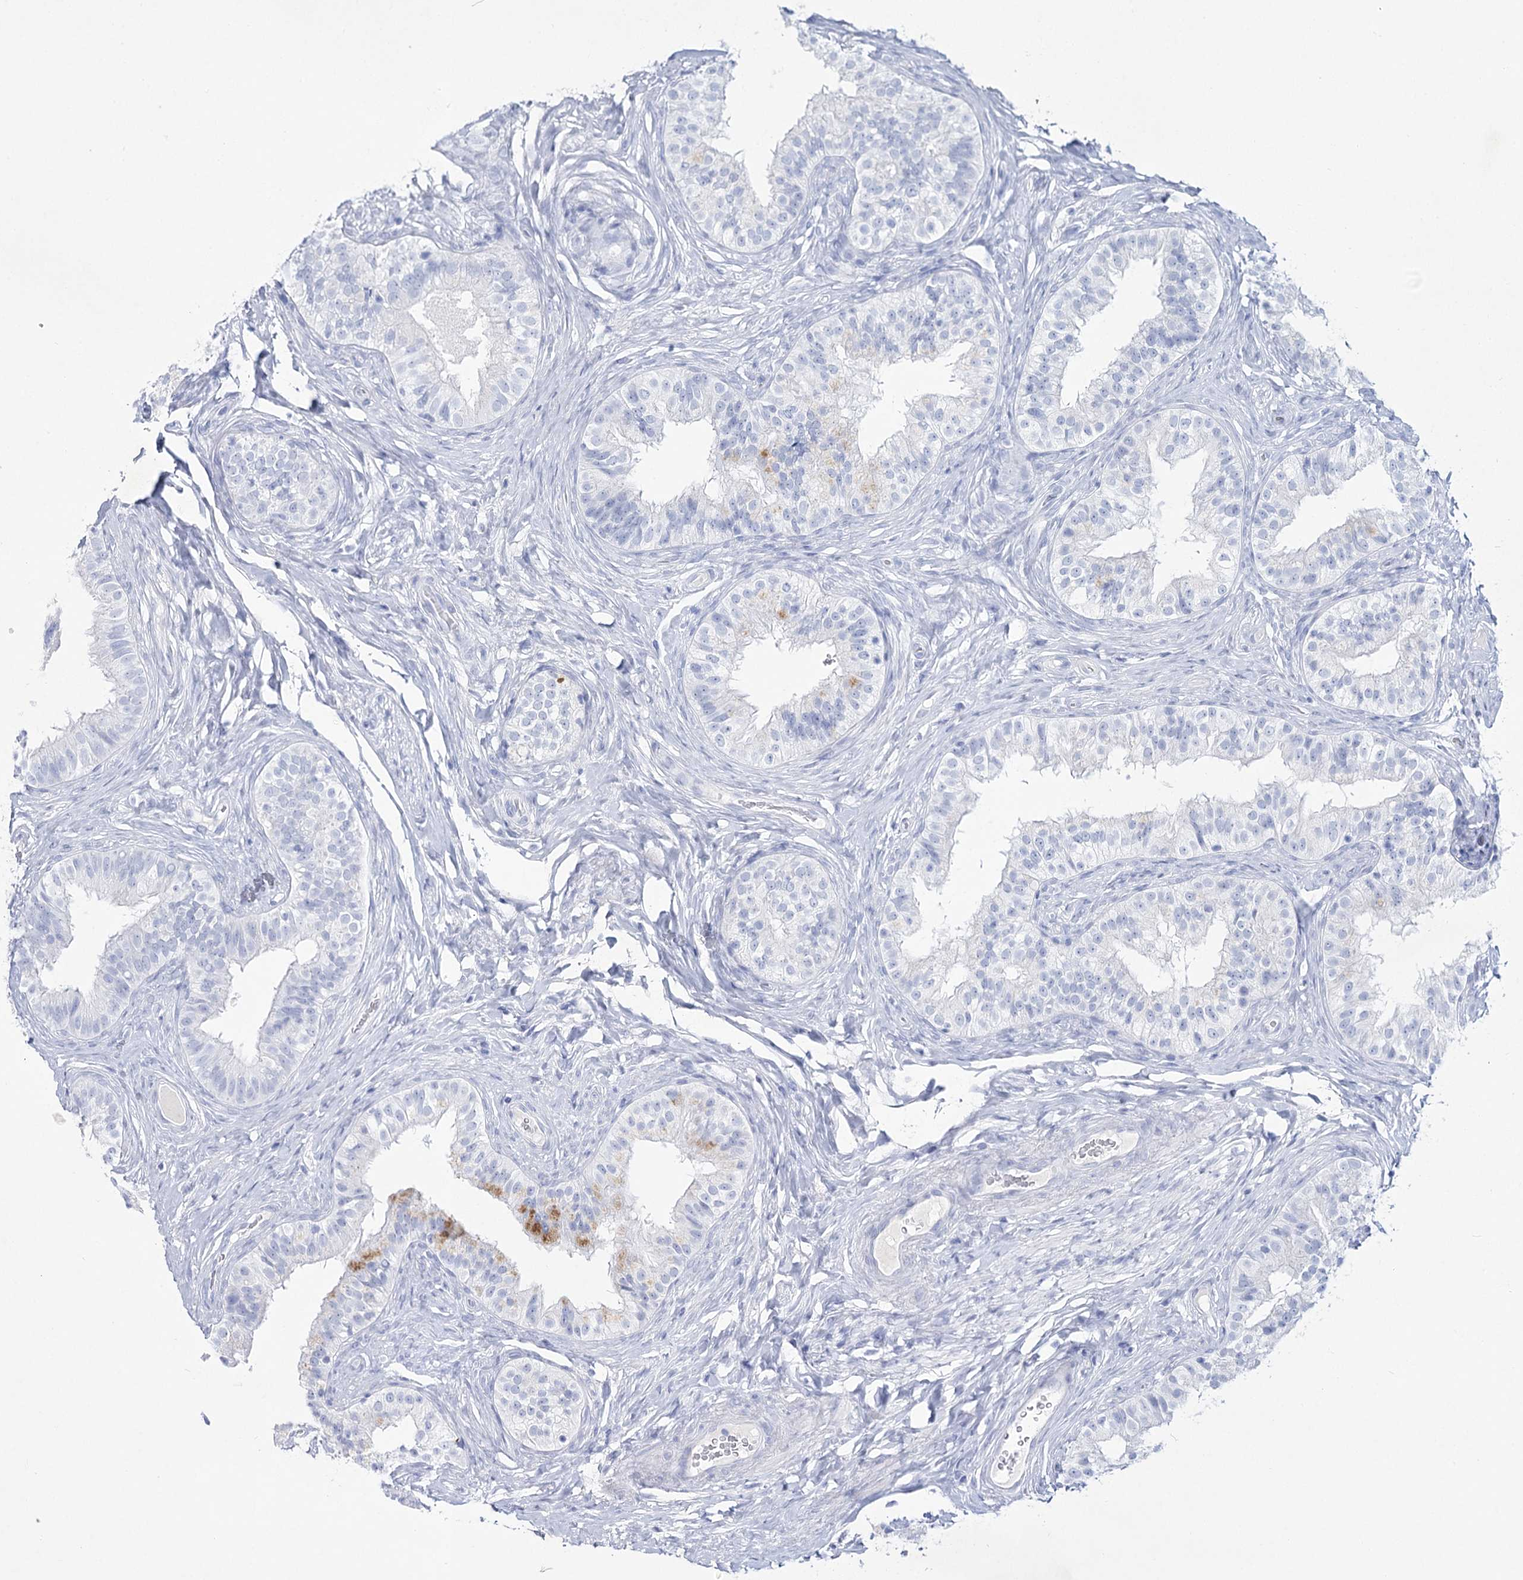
{"staining": {"intensity": "negative", "quantity": "none", "location": "none"}, "tissue": "epididymis", "cell_type": "Glandular cells", "image_type": "normal", "snomed": [{"axis": "morphology", "description": "Normal tissue, NOS"}, {"axis": "topography", "description": "Epididymis"}], "caption": "DAB immunohistochemical staining of benign epididymis reveals no significant positivity in glandular cells.", "gene": "RNF186", "patient": {"sex": "male", "age": 49}}